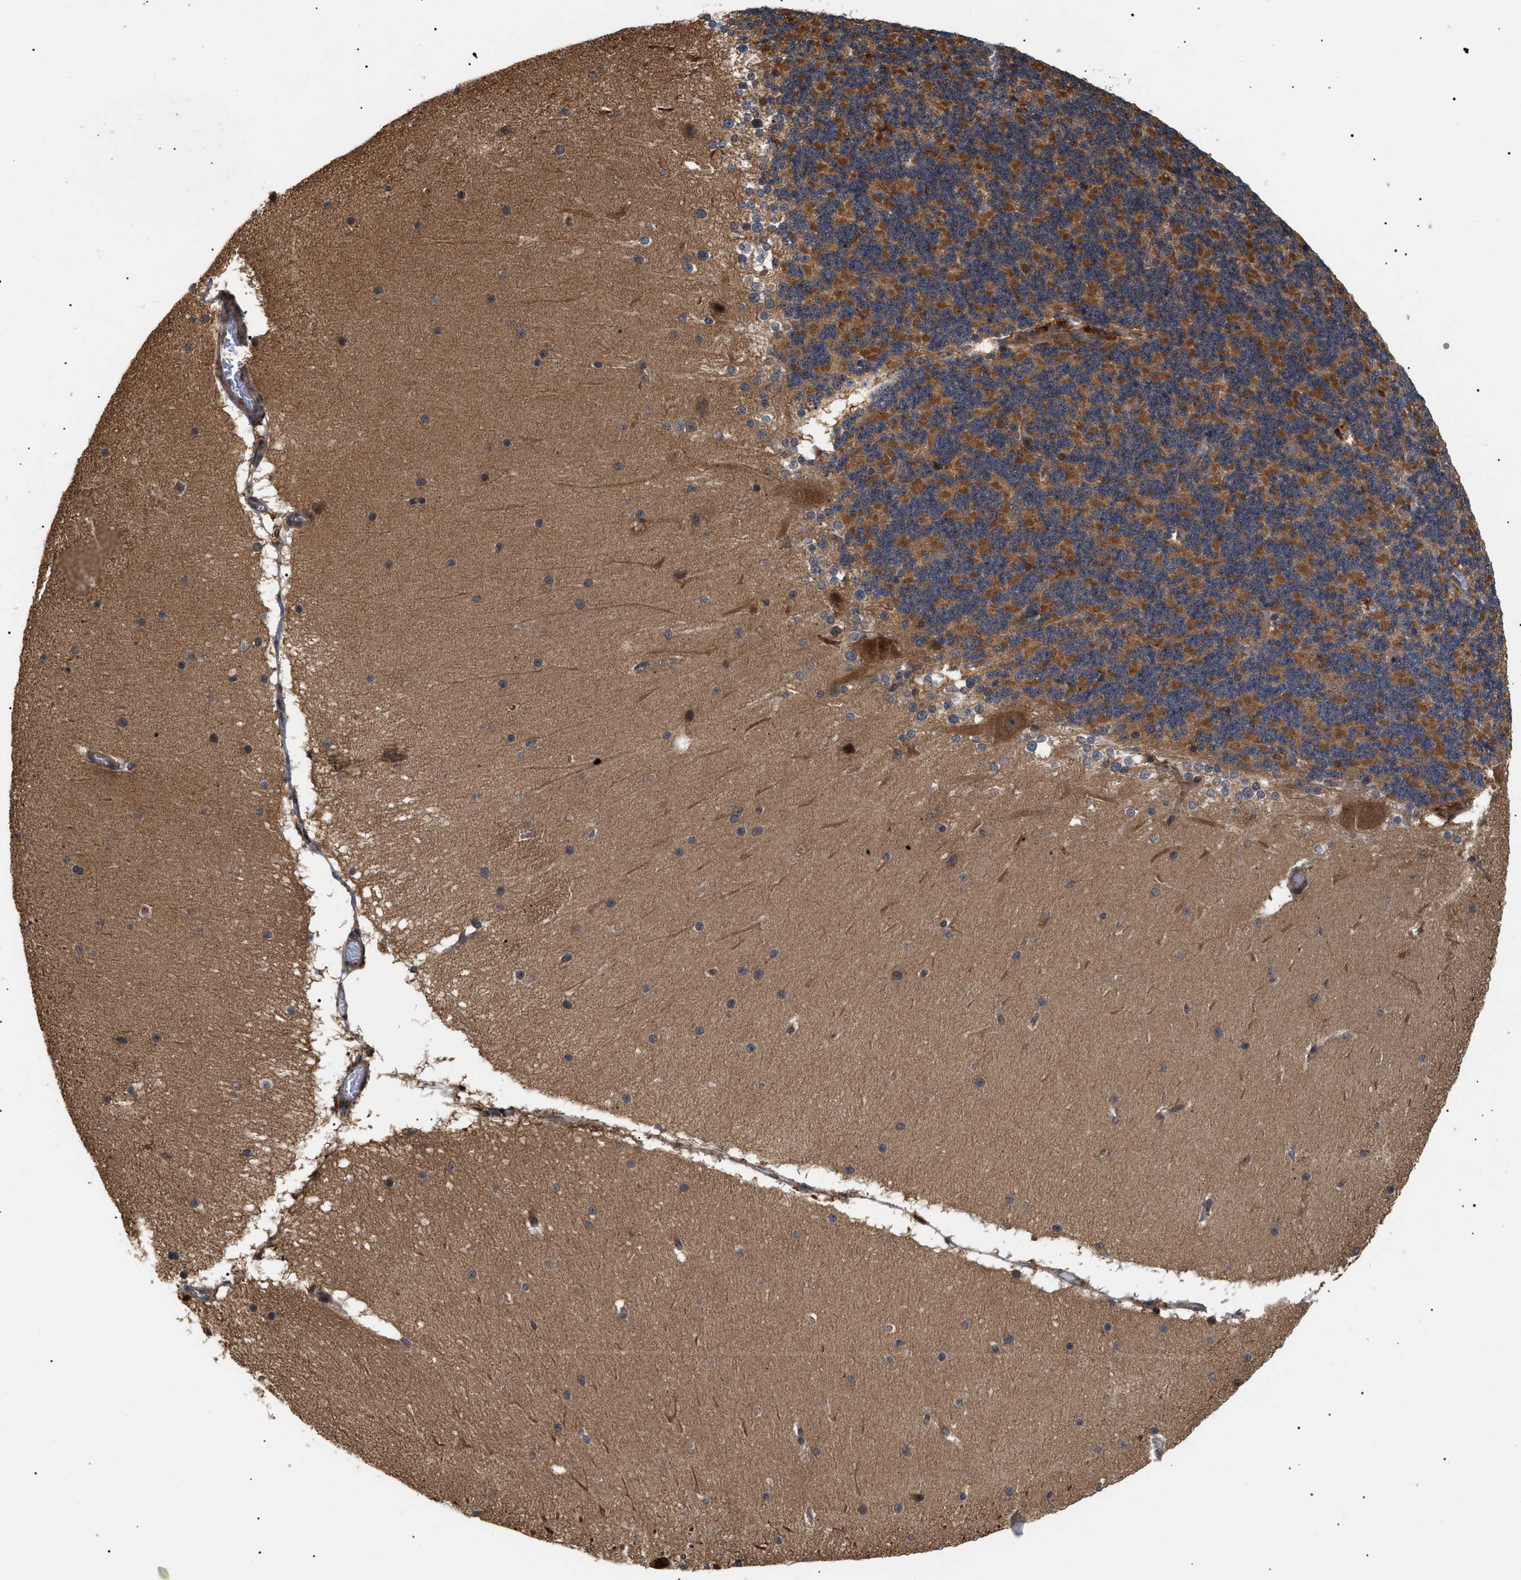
{"staining": {"intensity": "moderate", "quantity": ">75%", "location": "cytoplasmic/membranous"}, "tissue": "cerebellum", "cell_type": "Cells in granular layer", "image_type": "normal", "snomed": [{"axis": "morphology", "description": "Normal tissue, NOS"}, {"axis": "topography", "description": "Cerebellum"}], "caption": "Protein staining of benign cerebellum exhibits moderate cytoplasmic/membranous staining in approximately >75% of cells in granular layer. Using DAB (3,3'-diaminobenzidine) (brown) and hematoxylin (blue) stains, captured at high magnification using brightfield microscopy.", "gene": "ASTL", "patient": {"sex": "female", "age": 19}}